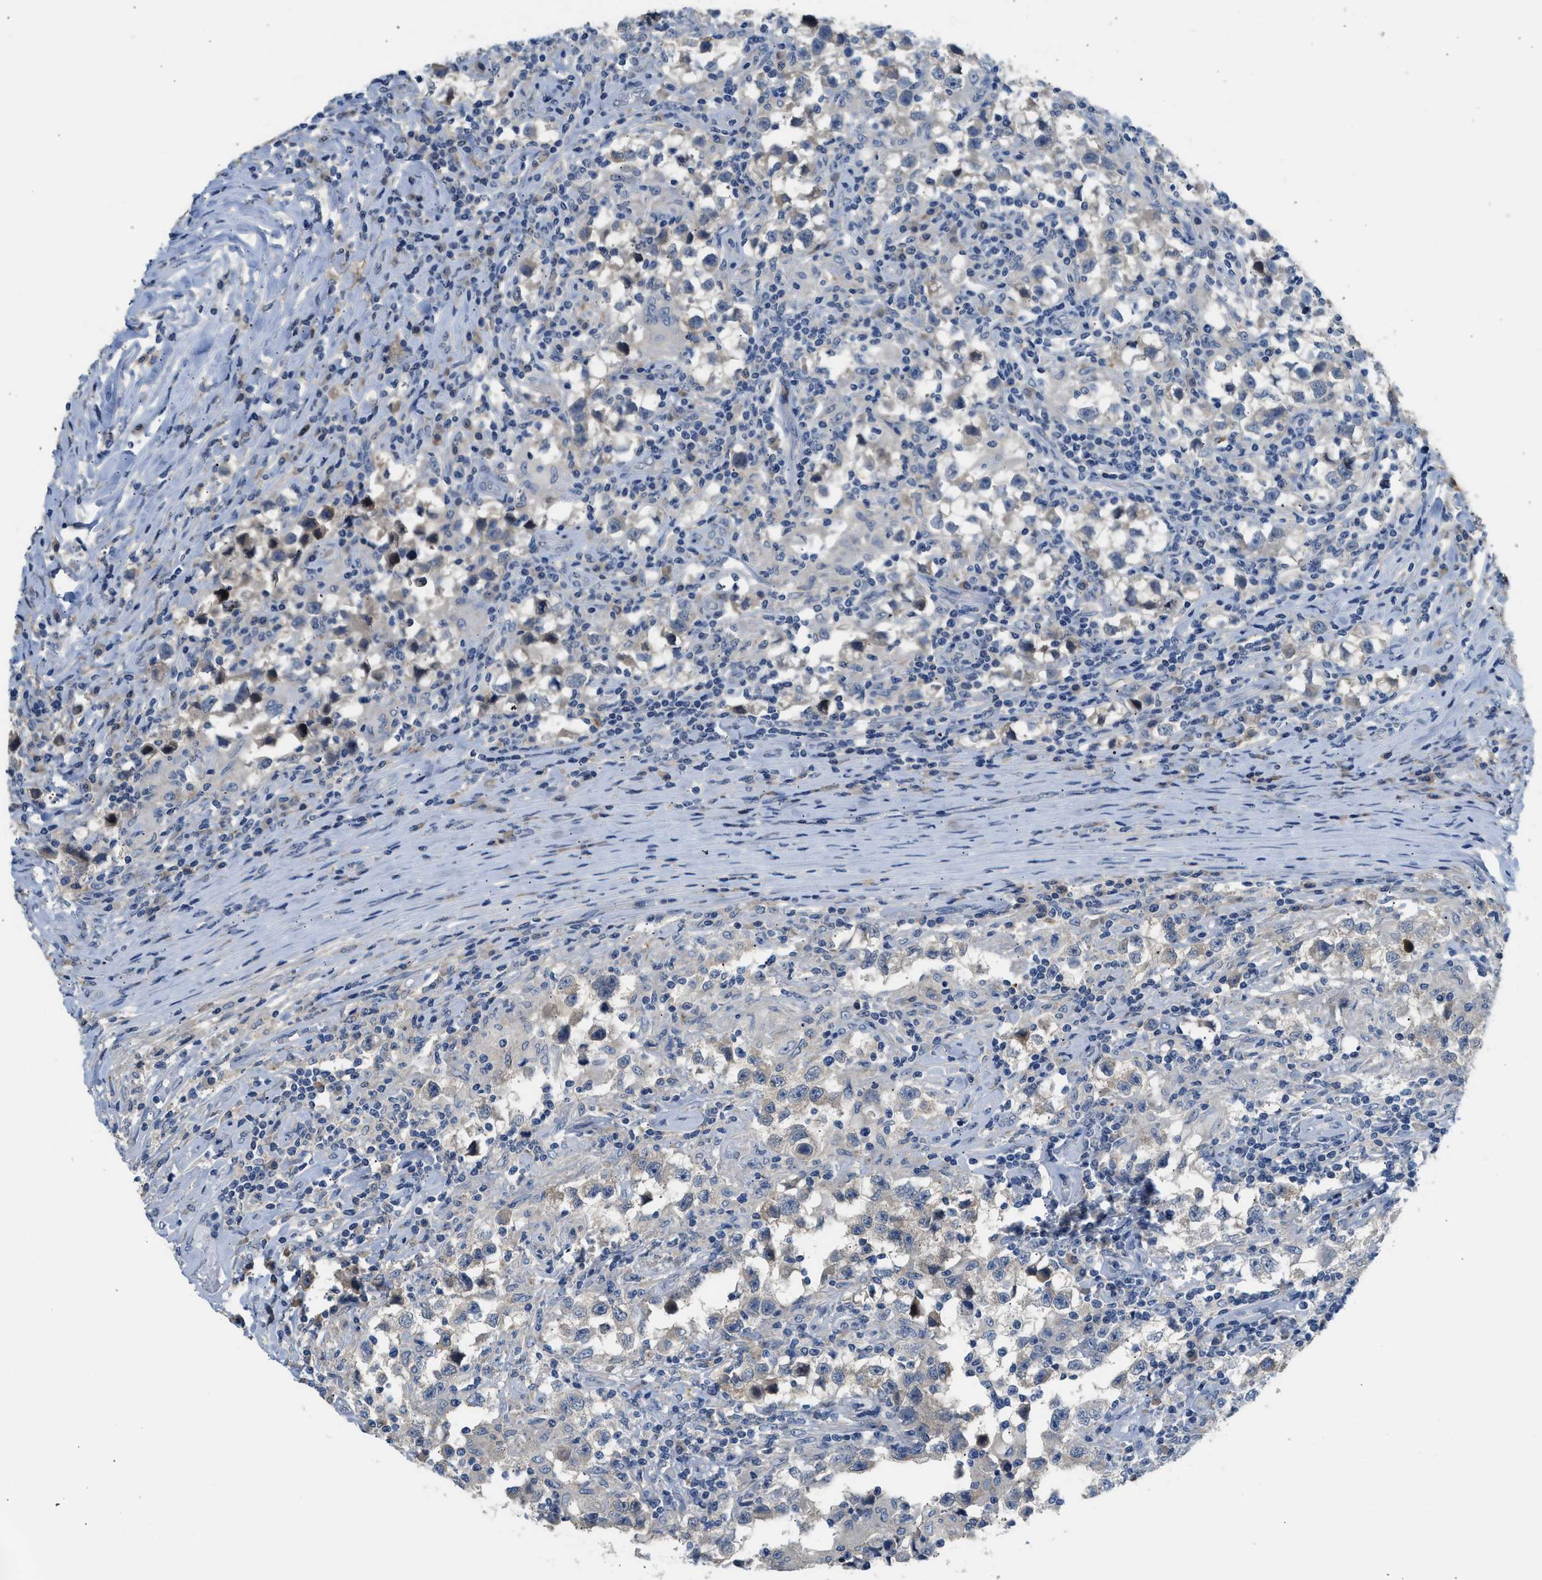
{"staining": {"intensity": "negative", "quantity": "none", "location": "none"}, "tissue": "testis cancer", "cell_type": "Tumor cells", "image_type": "cancer", "snomed": [{"axis": "morphology", "description": "Carcinoma, Embryonal, NOS"}, {"axis": "topography", "description": "Testis"}], "caption": "An immunohistochemistry image of testis embryonal carcinoma is shown. There is no staining in tumor cells of testis embryonal carcinoma.", "gene": "RHBDF2", "patient": {"sex": "male", "age": 21}}